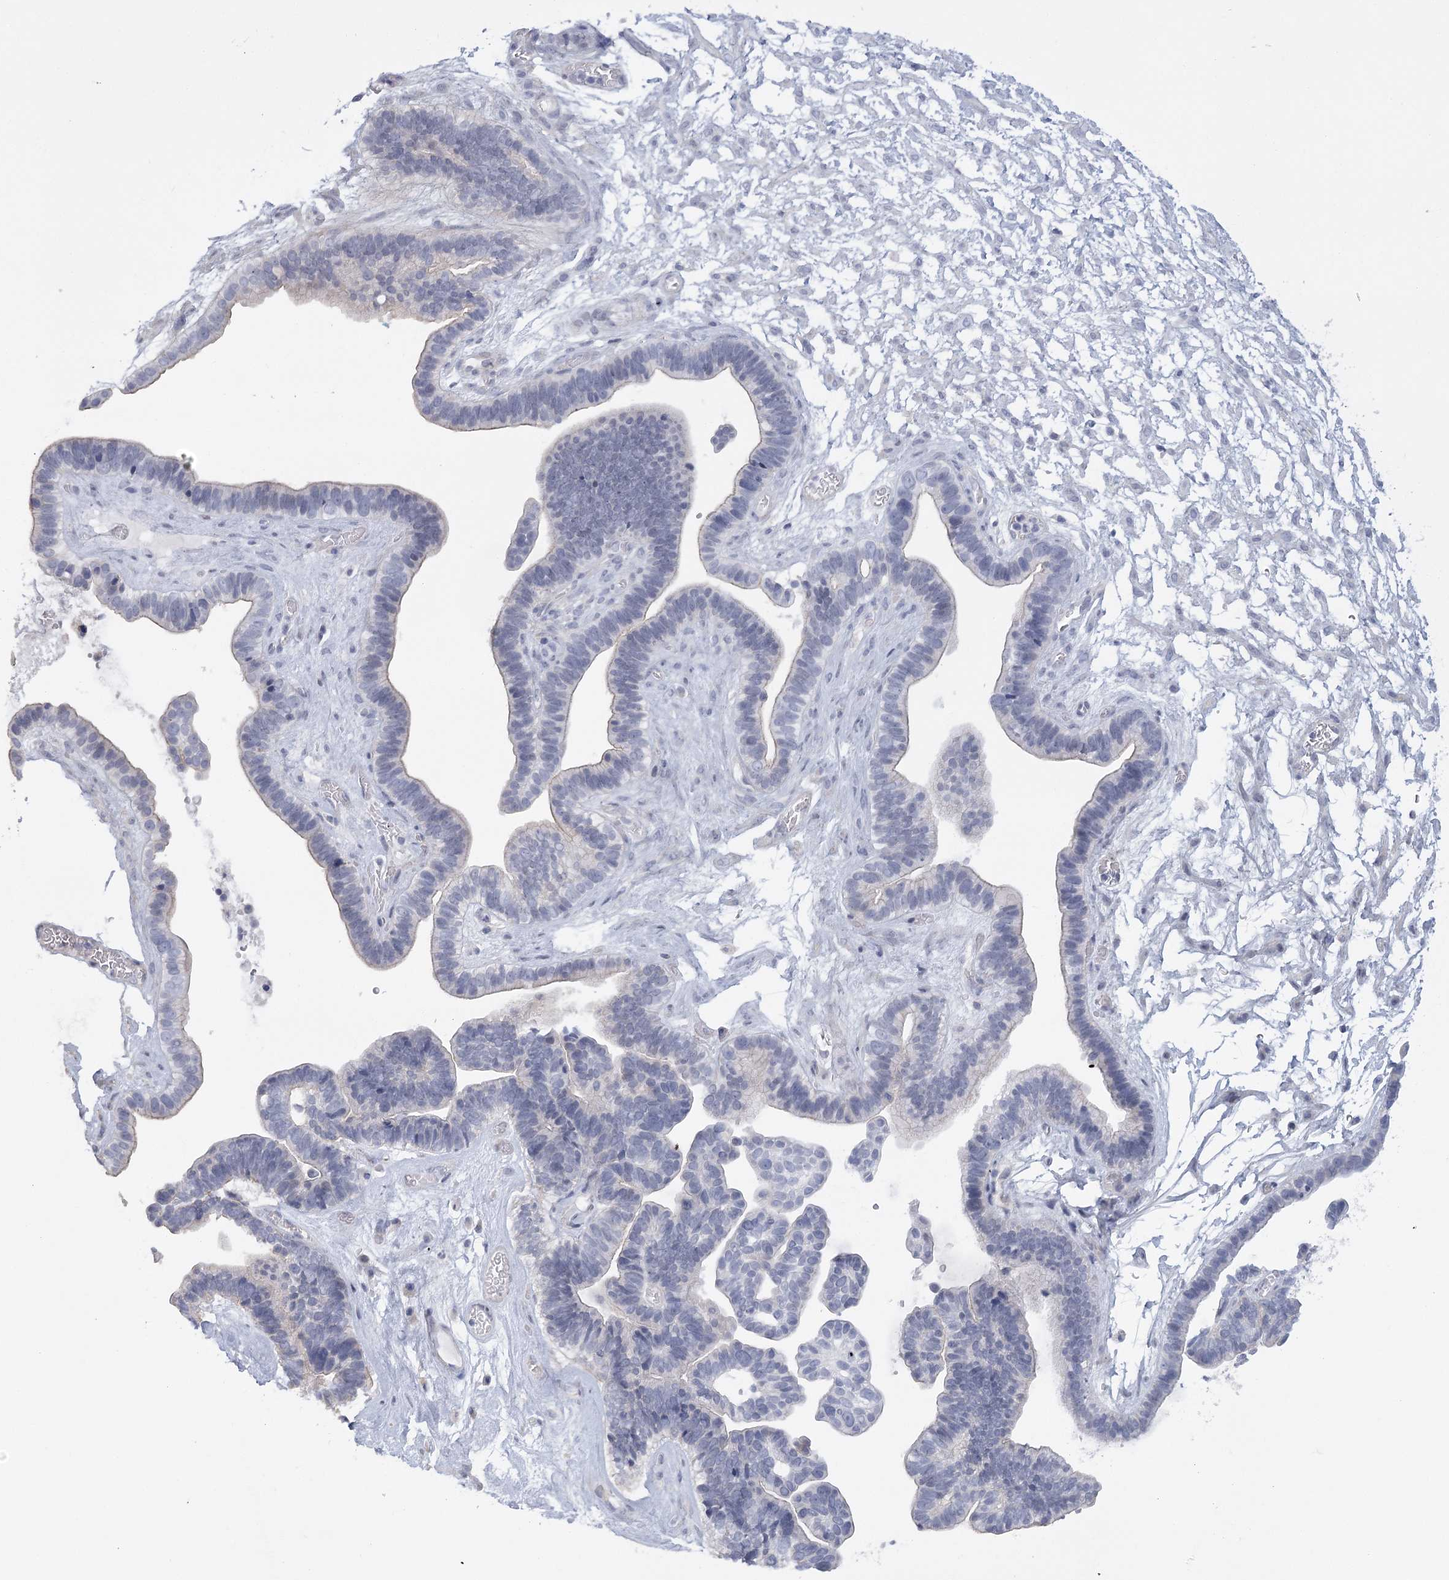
{"staining": {"intensity": "negative", "quantity": "none", "location": "none"}, "tissue": "ovarian cancer", "cell_type": "Tumor cells", "image_type": "cancer", "snomed": [{"axis": "morphology", "description": "Cystadenocarcinoma, serous, NOS"}, {"axis": "topography", "description": "Ovary"}], "caption": "Tumor cells show no significant staining in ovarian cancer (serous cystadenocarcinoma). (Stains: DAB immunohistochemistry with hematoxylin counter stain, Microscopy: brightfield microscopy at high magnification).", "gene": "FAM76B", "patient": {"sex": "female", "age": 56}}